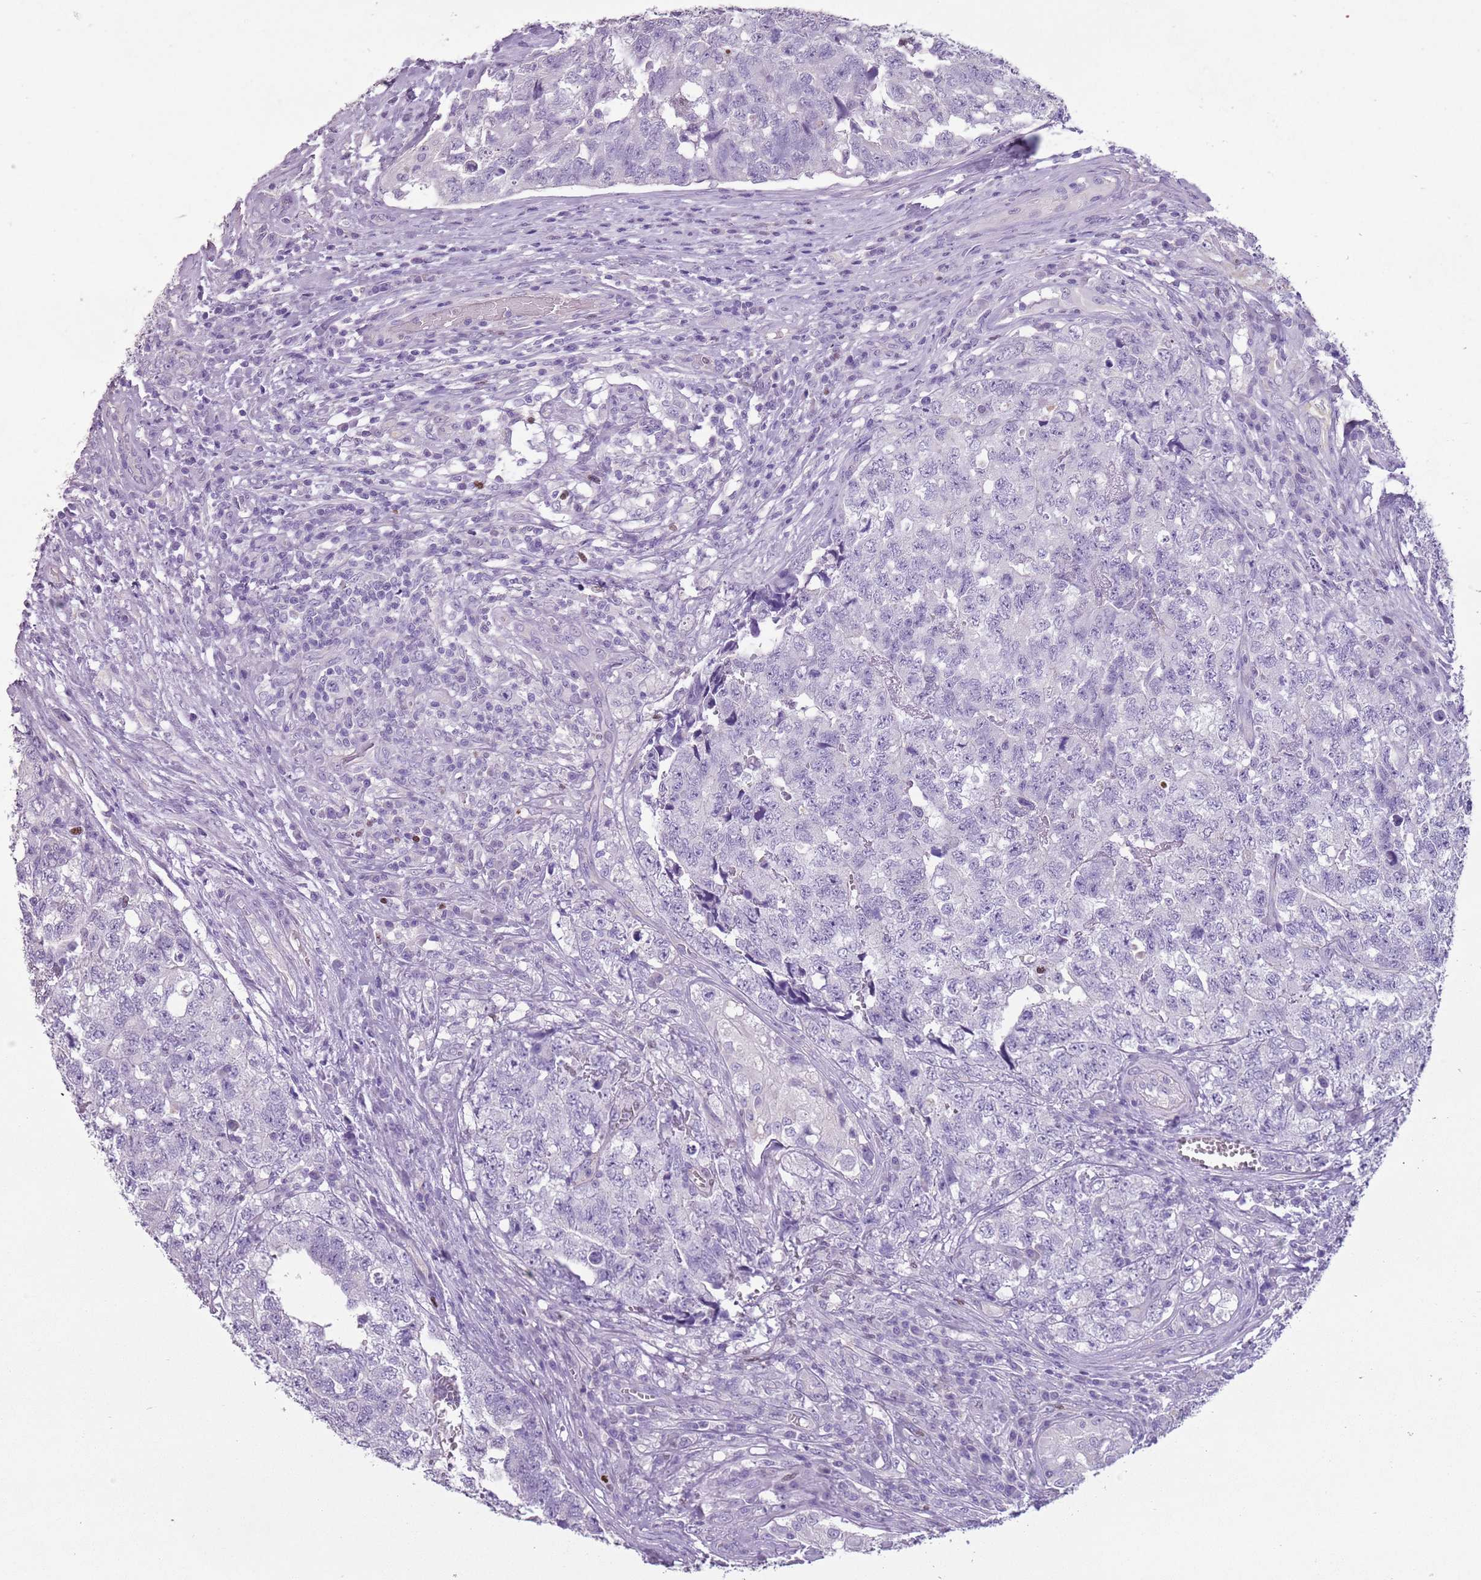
{"staining": {"intensity": "negative", "quantity": "none", "location": "none"}, "tissue": "testis cancer", "cell_type": "Tumor cells", "image_type": "cancer", "snomed": [{"axis": "morphology", "description": "Carcinoma, Embryonal, NOS"}, {"axis": "topography", "description": "Testis"}], "caption": "High power microscopy histopathology image of an IHC micrograph of embryonal carcinoma (testis), revealing no significant positivity in tumor cells.", "gene": "CELF6", "patient": {"sex": "male", "age": 31}}